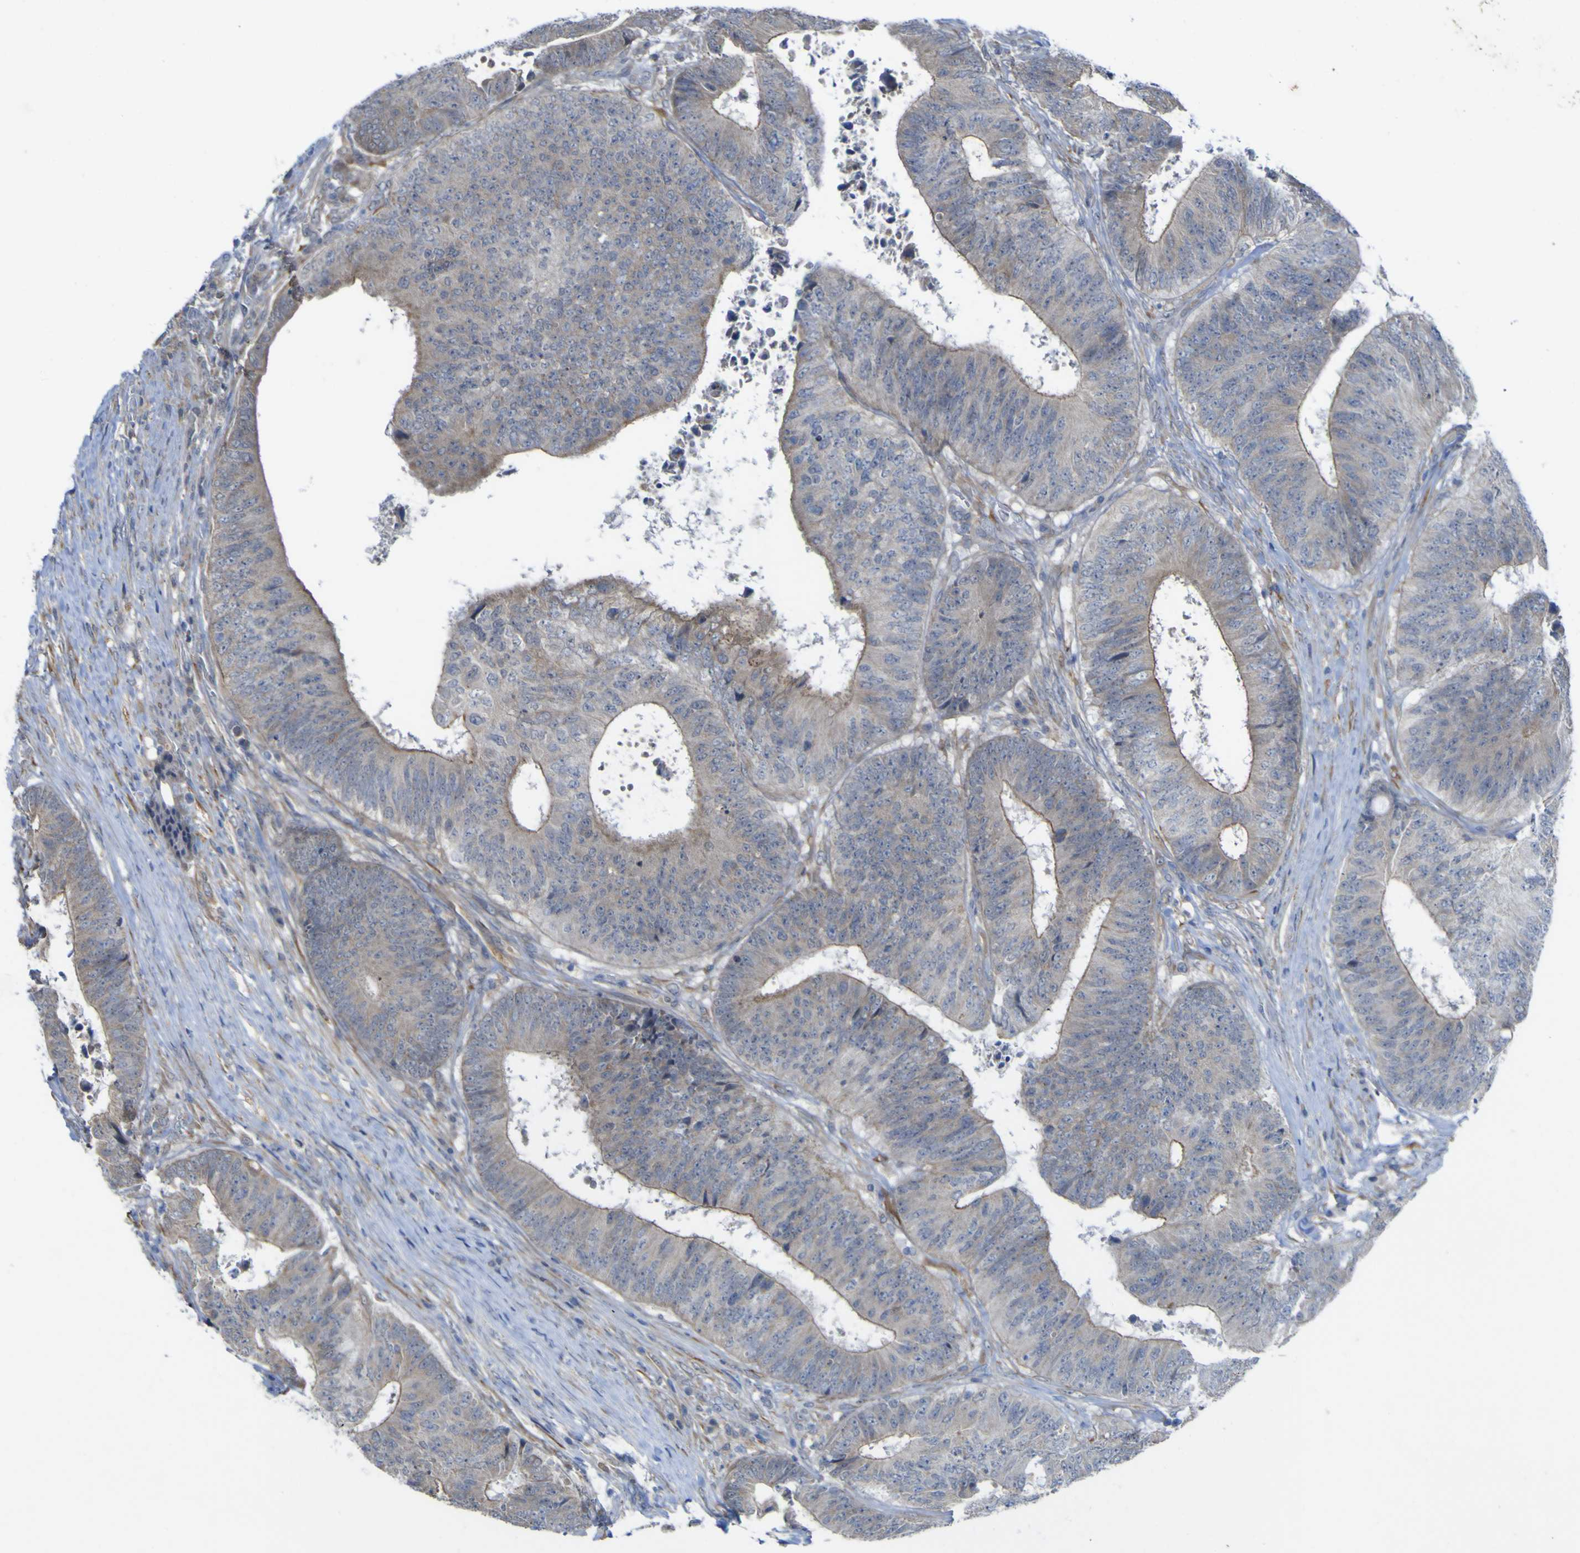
{"staining": {"intensity": "moderate", "quantity": "25%-75%", "location": "cytoplasmic/membranous"}, "tissue": "colorectal cancer", "cell_type": "Tumor cells", "image_type": "cancer", "snomed": [{"axis": "morphology", "description": "Adenocarcinoma, NOS"}, {"axis": "topography", "description": "Rectum"}], "caption": "Immunohistochemistry of human colorectal adenocarcinoma reveals medium levels of moderate cytoplasmic/membranous positivity in approximately 25%-75% of tumor cells.", "gene": "TNFRSF11A", "patient": {"sex": "male", "age": 72}}